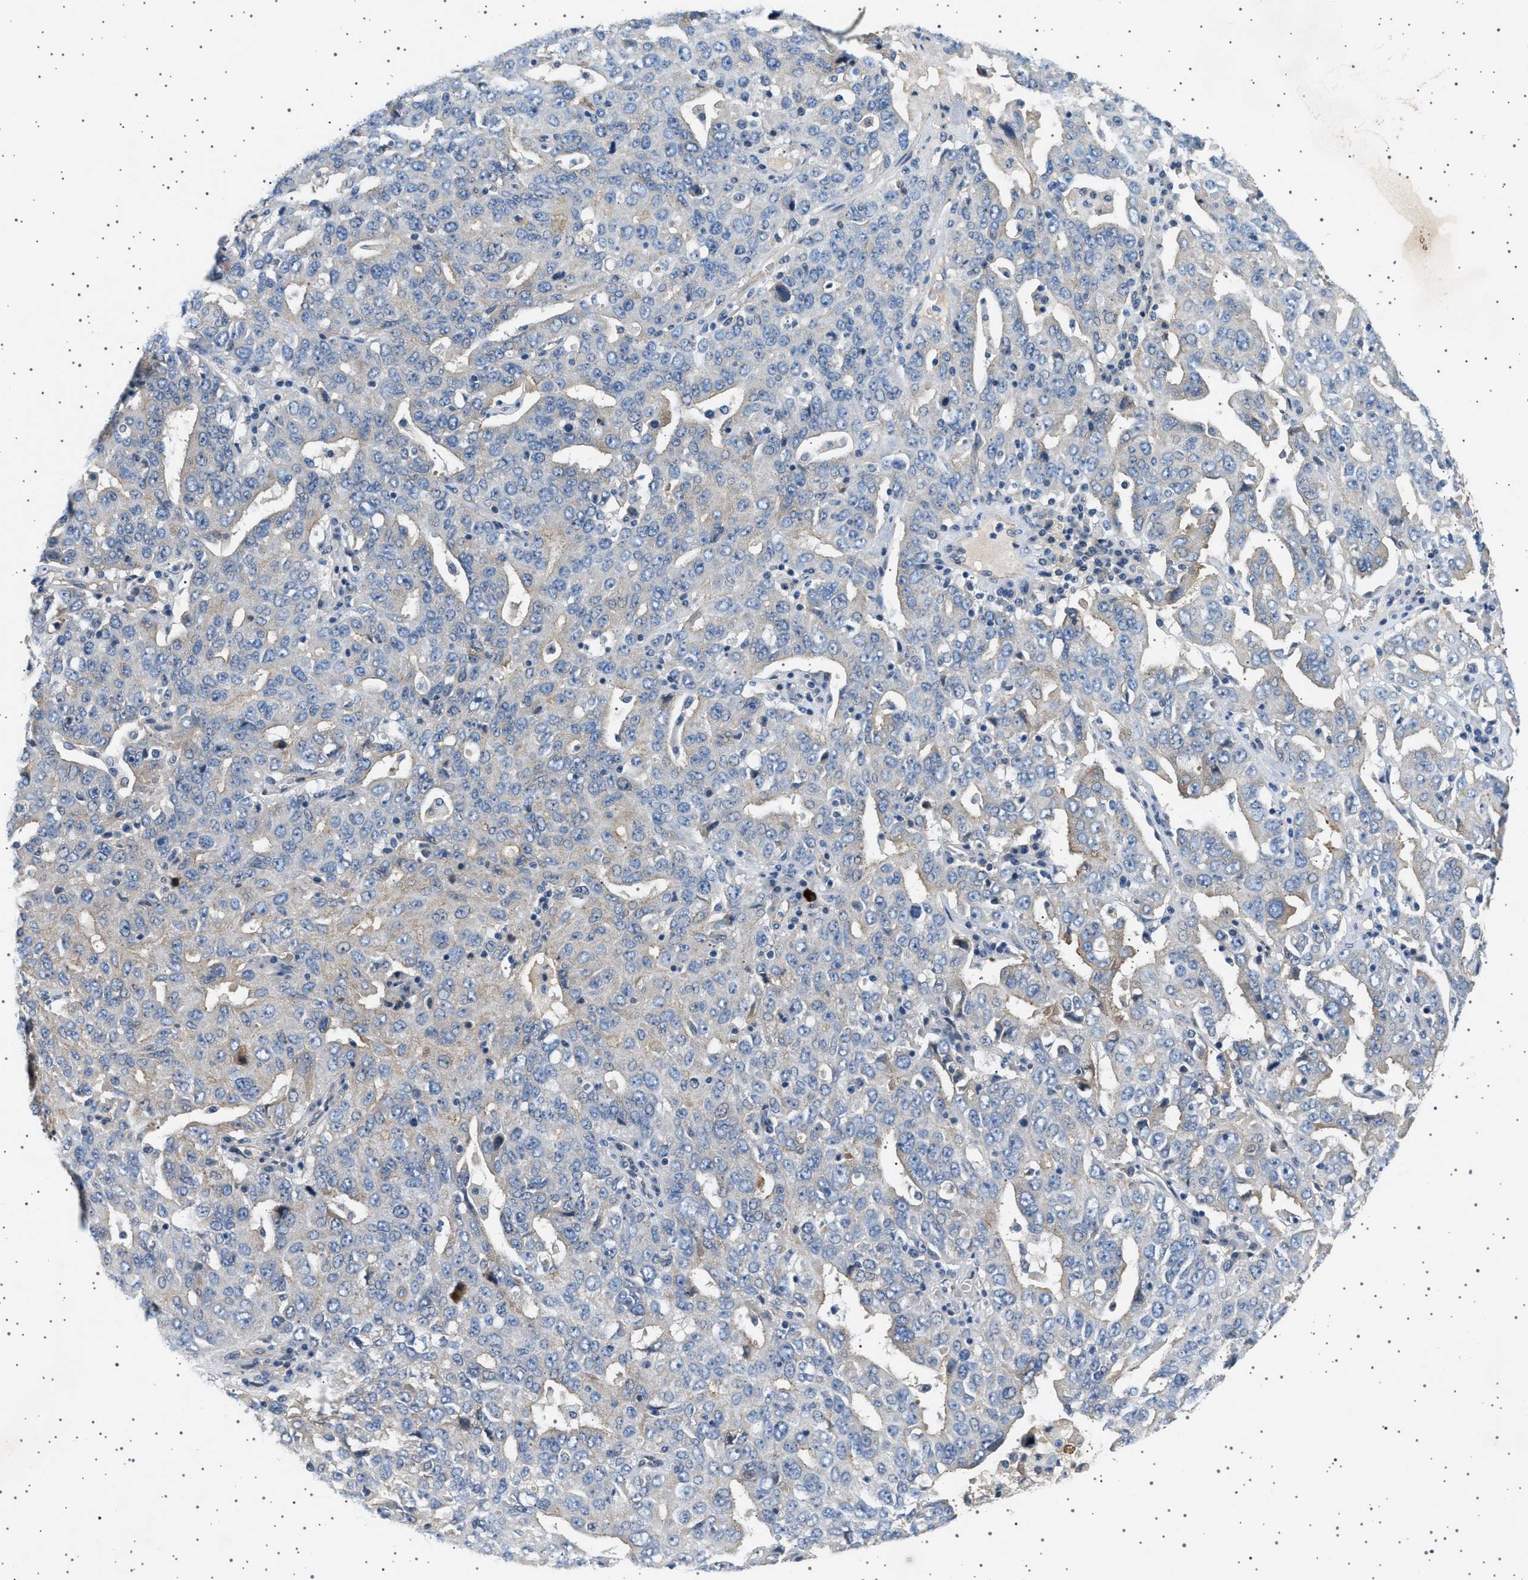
{"staining": {"intensity": "weak", "quantity": "<25%", "location": "cytoplasmic/membranous"}, "tissue": "ovarian cancer", "cell_type": "Tumor cells", "image_type": "cancer", "snomed": [{"axis": "morphology", "description": "Carcinoma, endometroid"}, {"axis": "topography", "description": "Ovary"}], "caption": "Tumor cells are negative for protein expression in human endometroid carcinoma (ovarian).", "gene": "PLPP6", "patient": {"sex": "female", "age": 62}}